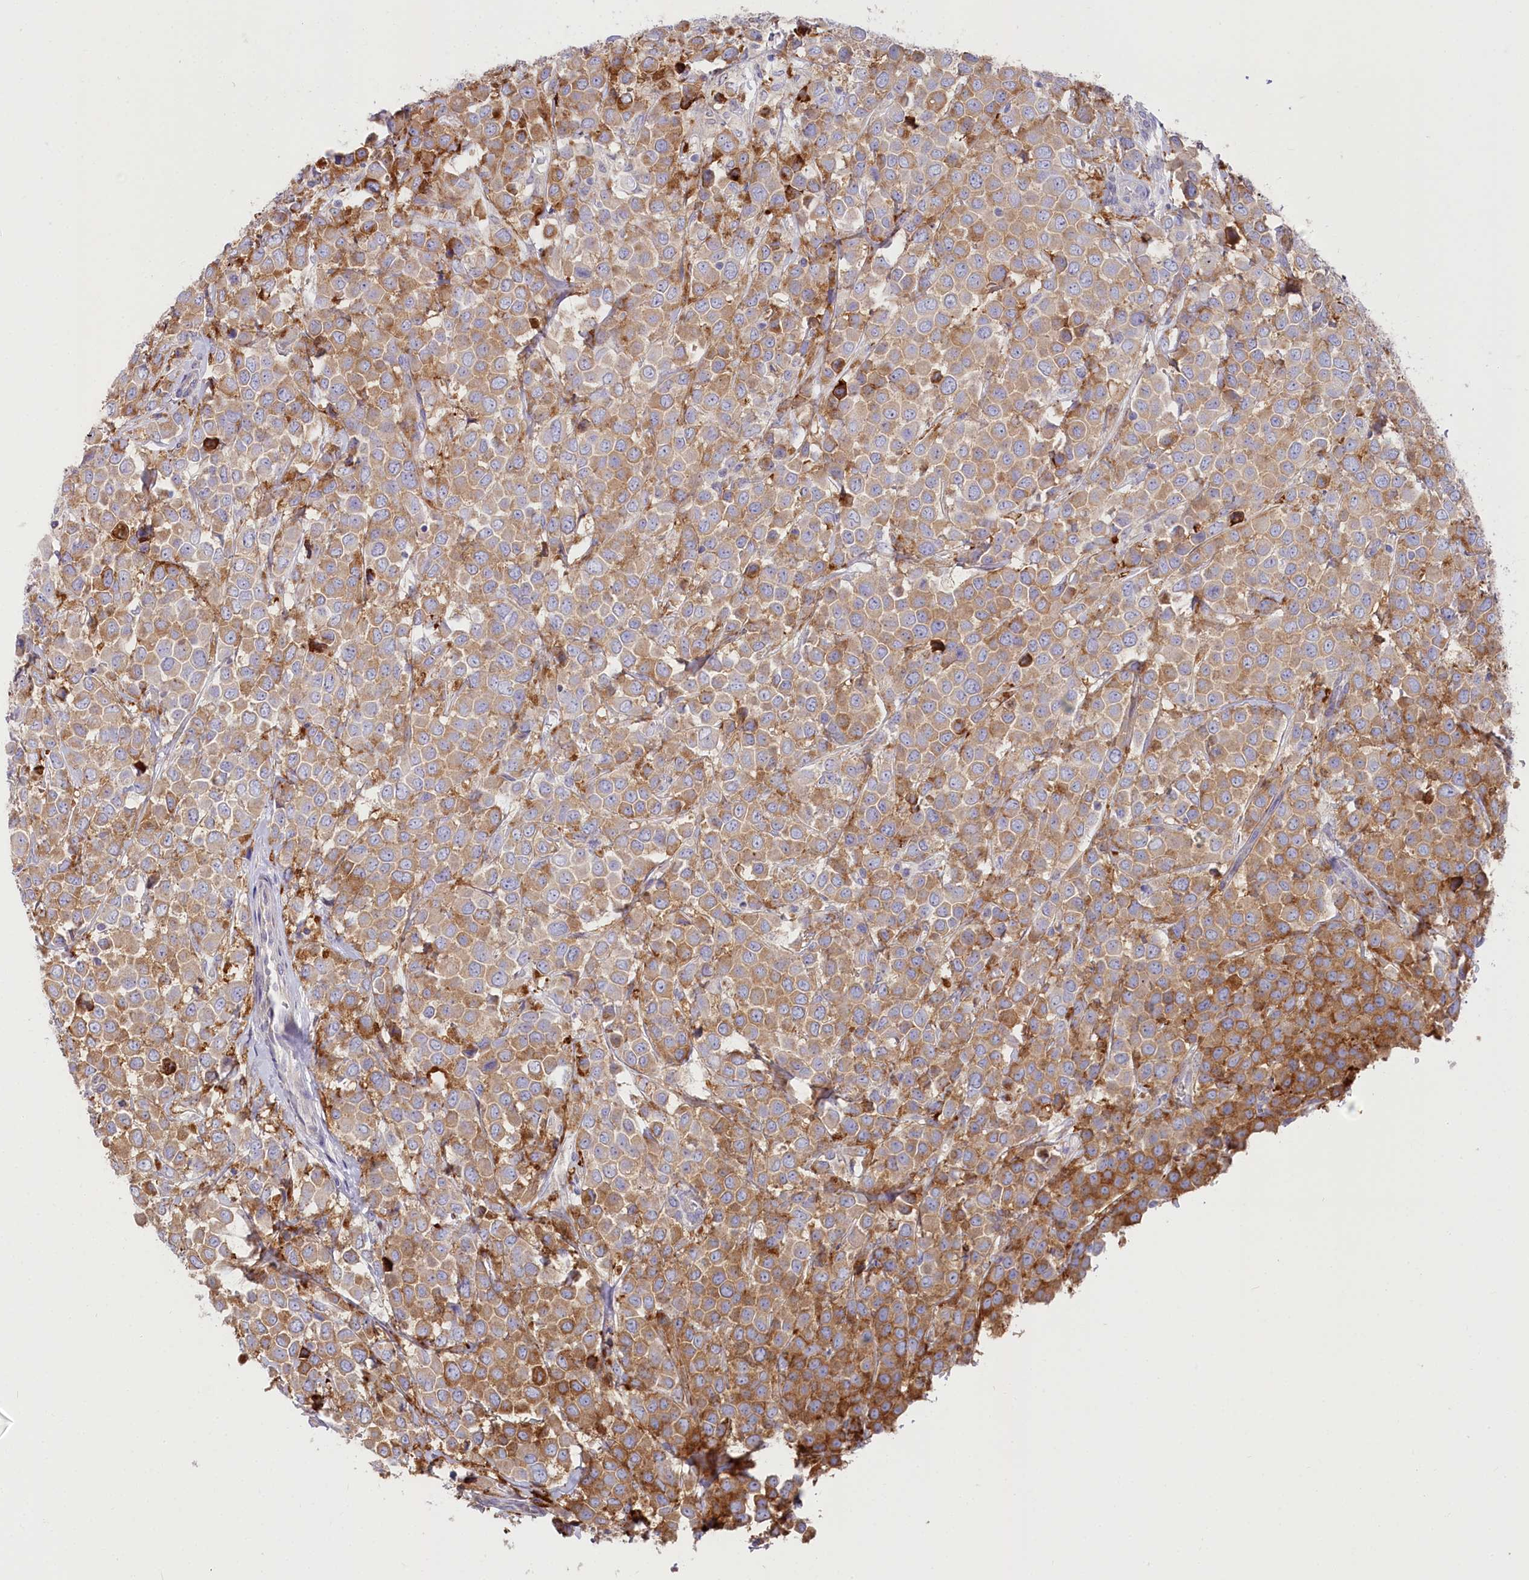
{"staining": {"intensity": "moderate", "quantity": ">75%", "location": "cytoplasmic/membranous"}, "tissue": "breast cancer", "cell_type": "Tumor cells", "image_type": "cancer", "snomed": [{"axis": "morphology", "description": "Duct carcinoma"}, {"axis": "topography", "description": "Breast"}], "caption": "A photomicrograph of human breast cancer stained for a protein displays moderate cytoplasmic/membranous brown staining in tumor cells.", "gene": "POGLUT1", "patient": {"sex": "female", "age": 61}}